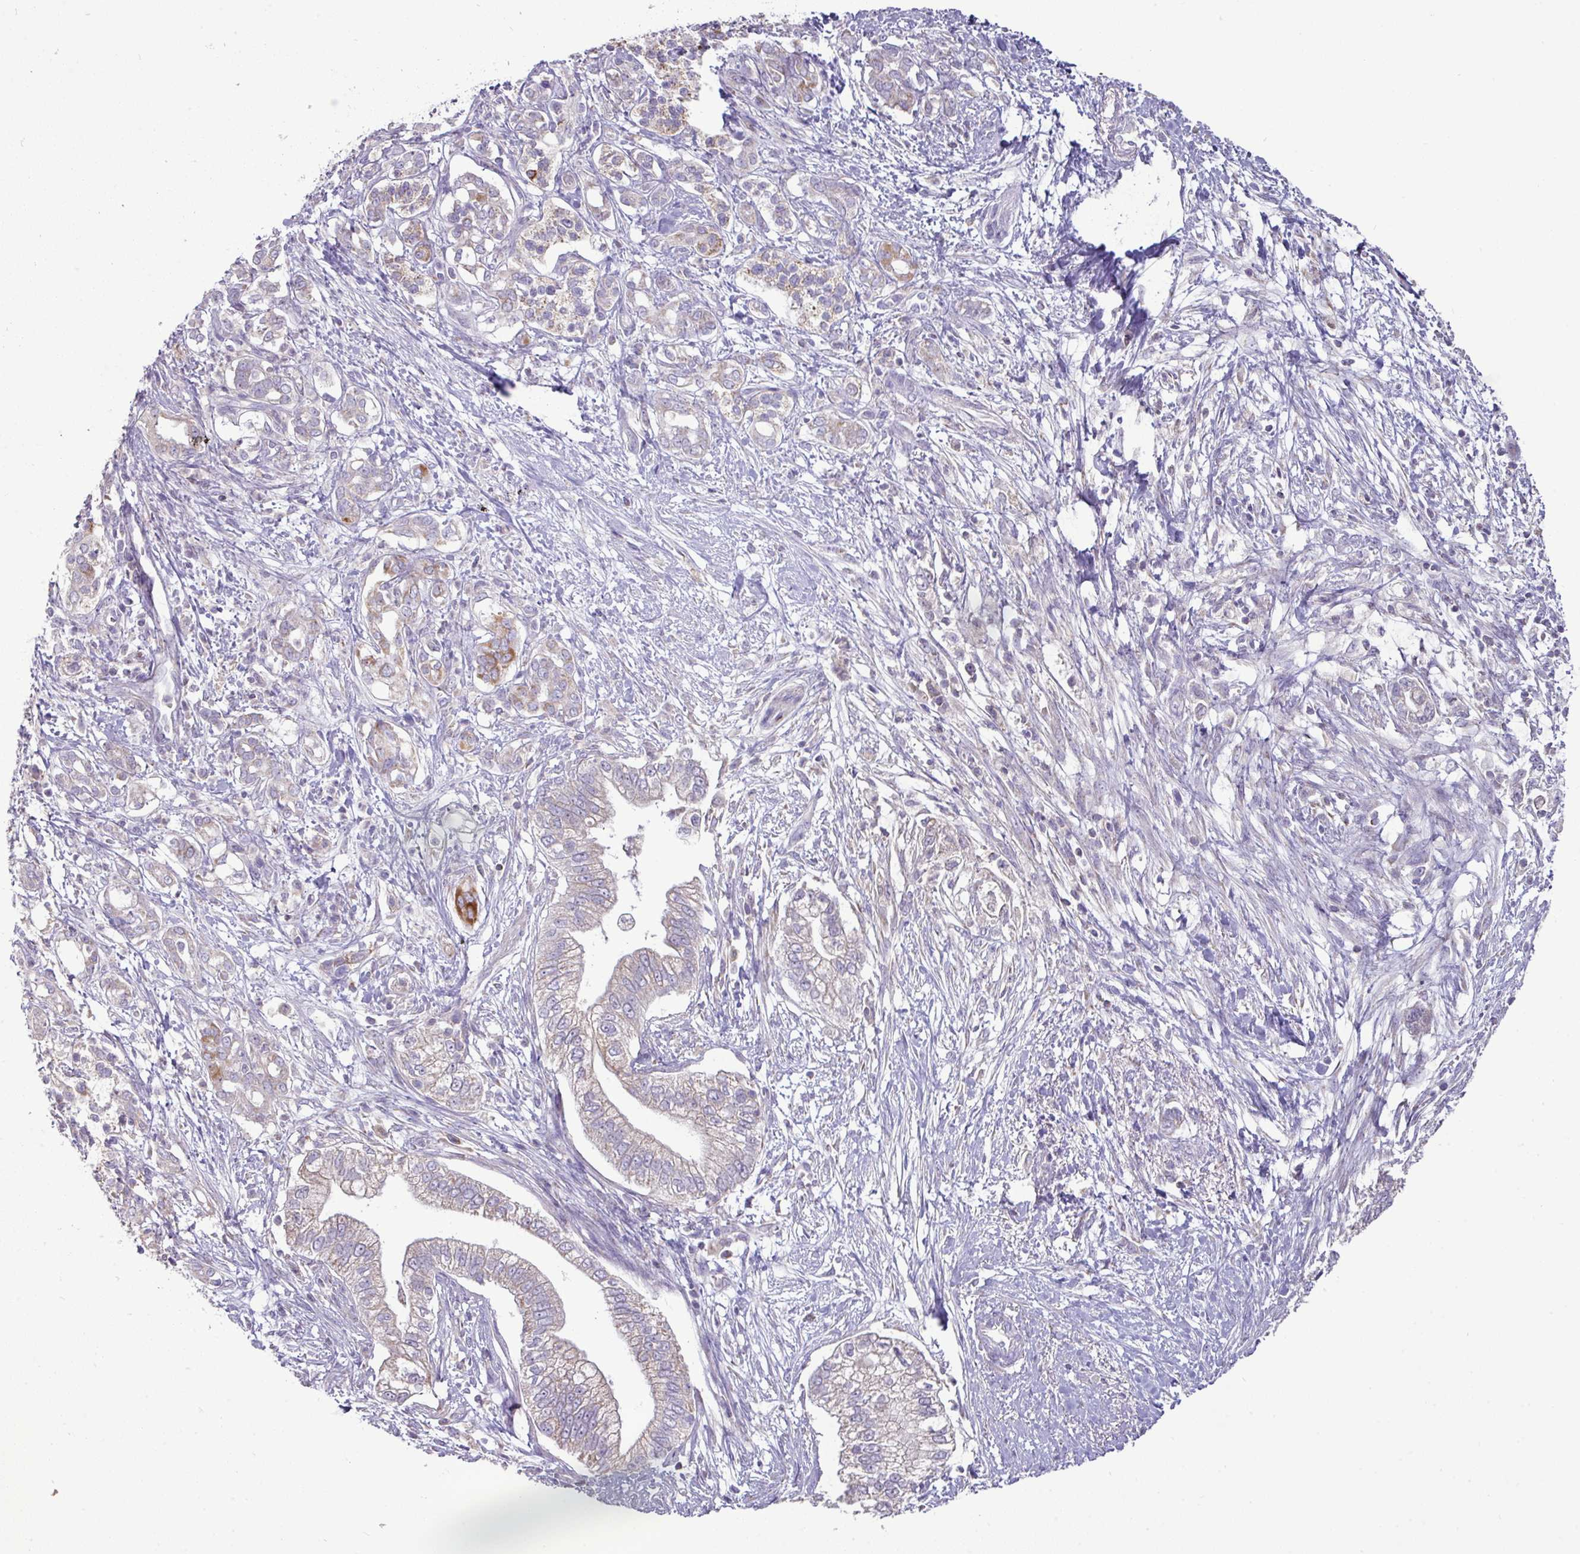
{"staining": {"intensity": "weak", "quantity": "25%-75%", "location": "cytoplasmic/membranous"}, "tissue": "pancreatic cancer", "cell_type": "Tumor cells", "image_type": "cancer", "snomed": [{"axis": "morphology", "description": "Adenocarcinoma, NOS"}, {"axis": "topography", "description": "Pancreas"}], "caption": "Approximately 25%-75% of tumor cells in pancreatic adenocarcinoma exhibit weak cytoplasmic/membranous protein expression as visualized by brown immunohistochemical staining.", "gene": "TRAPPC1", "patient": {"sex": "male", "age": 70}}